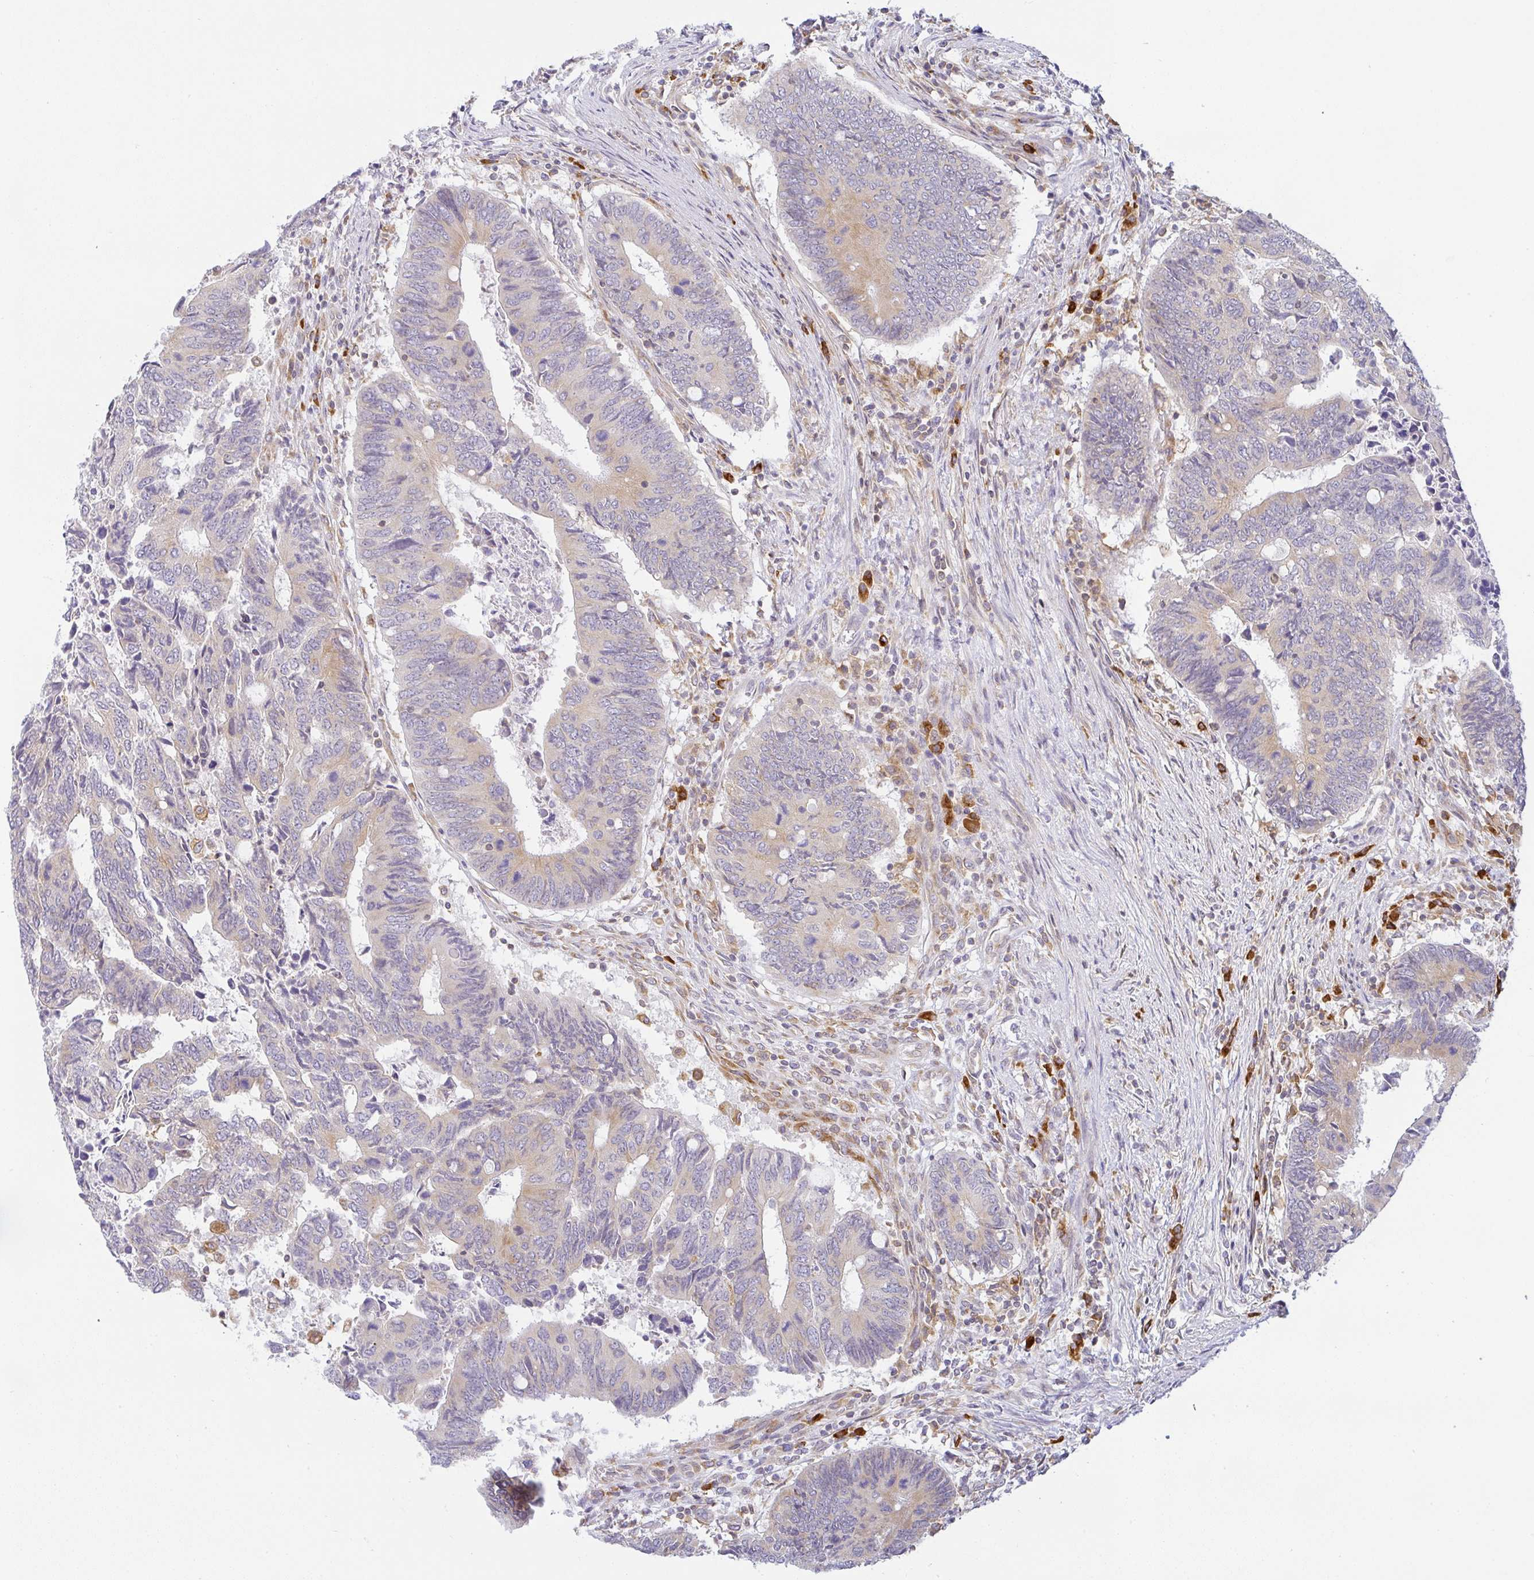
{"staining": {"intensity": "weak", "quantity": "<25%", "location": "cytoplasmic/membranous"}, "tissue": "colorectal cancer", "cell_type": "Tumor cells", "image_type": "cancer", "snomed": [{"axis": "morphology", "description": "Adenocarcinoma, NOS"}, {"axis": "topography", "description": "Colon"}], "caption": "High magnification brightfield microscopy of colorectal cancer (adenocarcinoma) stained with DAB (brown) and counterstained with hematoxylin (blue): tumor cells show no significant expression.", "gene": "DERL2", "patient": {"sex": "male", "age": 87}}